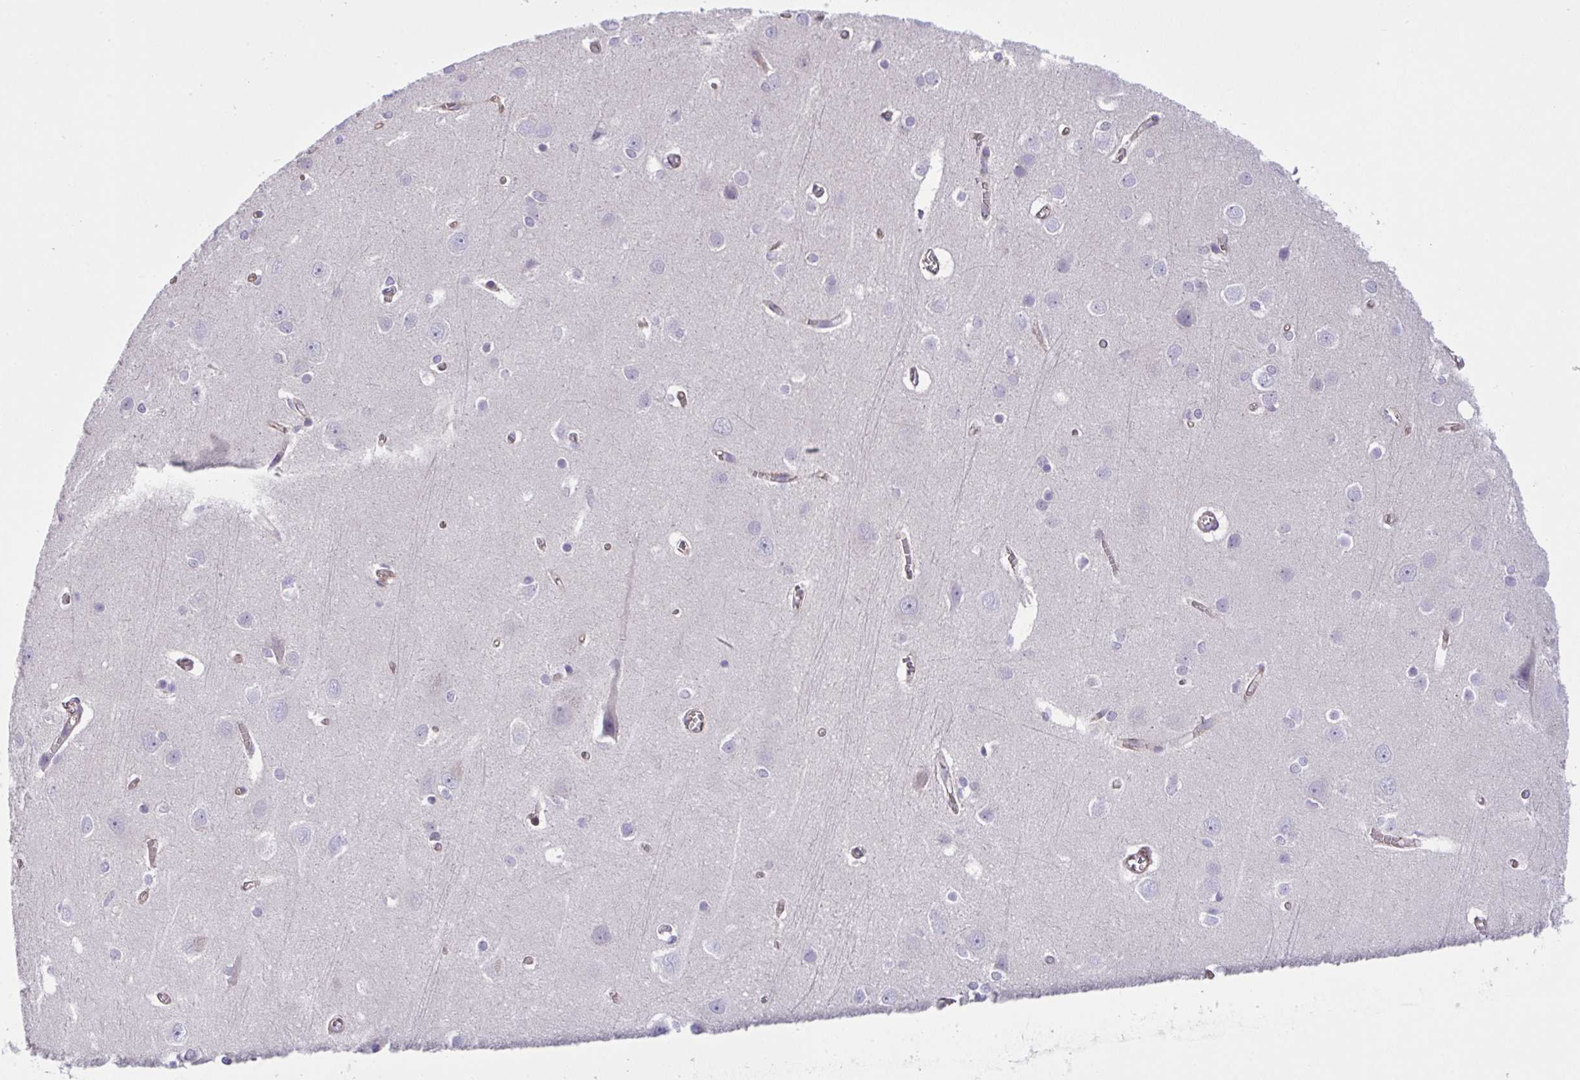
{"staining": {"intensity": "negative", "quantity": "none", "location": "none"}, "tissue": "cerebral cortex", "cell_type": "Endothelial cells", "image_type": "normal", "snomed": [{"axis": "morphology", "description": "Normal tissue, NOS"}, {"axis": "topography", "description": "Cerebral cortex"}], "caption": "Immunohistochemical staining of normal human cerebral cortex shows no significant expression in endothelial cells.", "gene": "RHOXF1", "patient": {"sex": "male", "age": 37}}